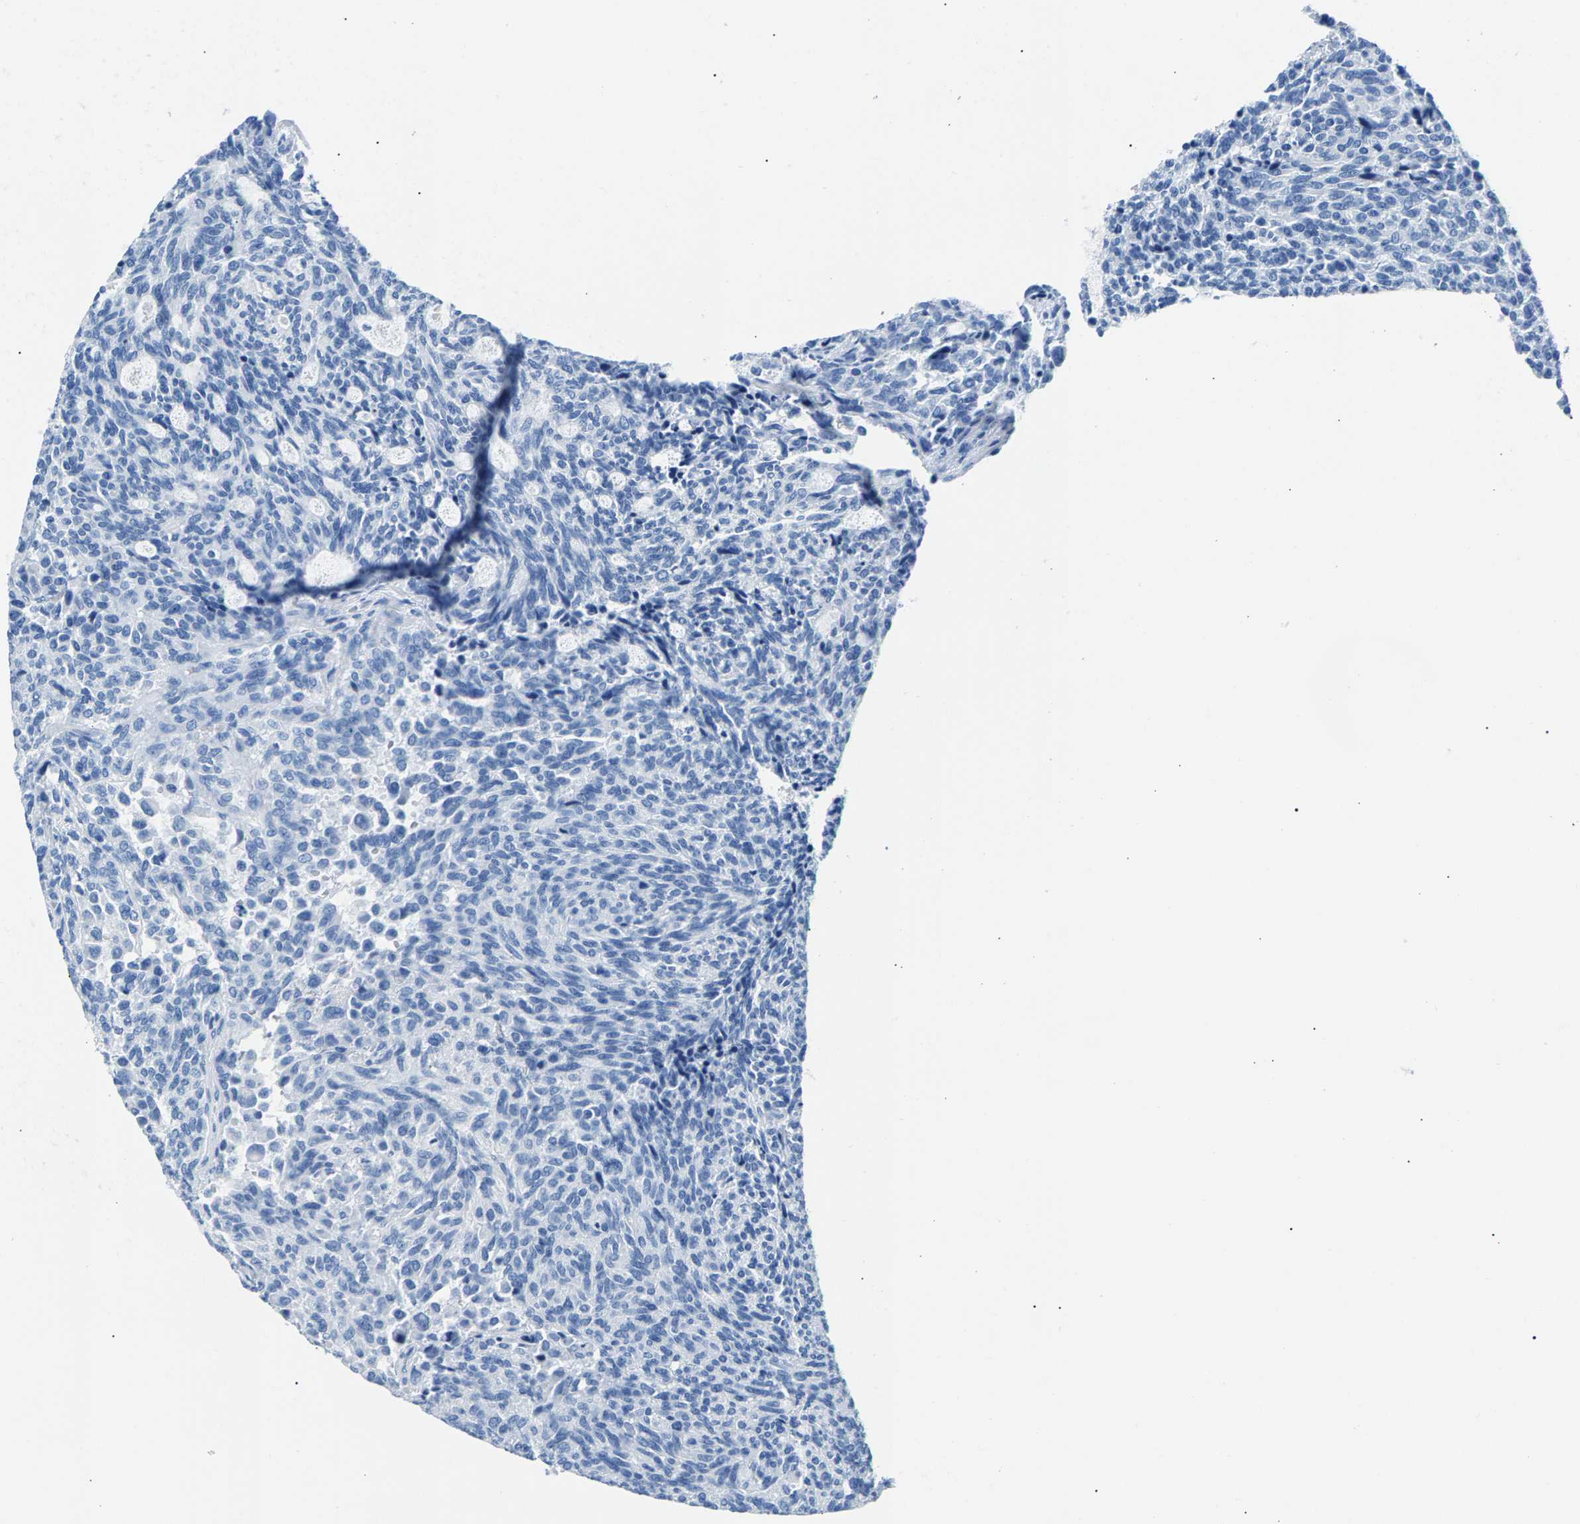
{"staining": {"intensity": "negative", "quantity": "none", "location": "none"}, "tissue": "carcinoid", "cell_type": "Tumor cells", "image_type": "cancer", "snomed": [{"axis": "morphology", "description": "Carcinoid, malignant, NOS"}, {"axis": "topography", "description": "Pancreas"}], "caption": "A micrograph of malignant carcinoid stained for a protein exhibits no brown staining in tumor cells. The staining was performed using DAB to visualize the protein expression in brown, while the nuclei were stained in blue with hematoxylin (Magnification: 20x).", "gene": "CPS1", "patient": {"sex": "female", "age": 54}}